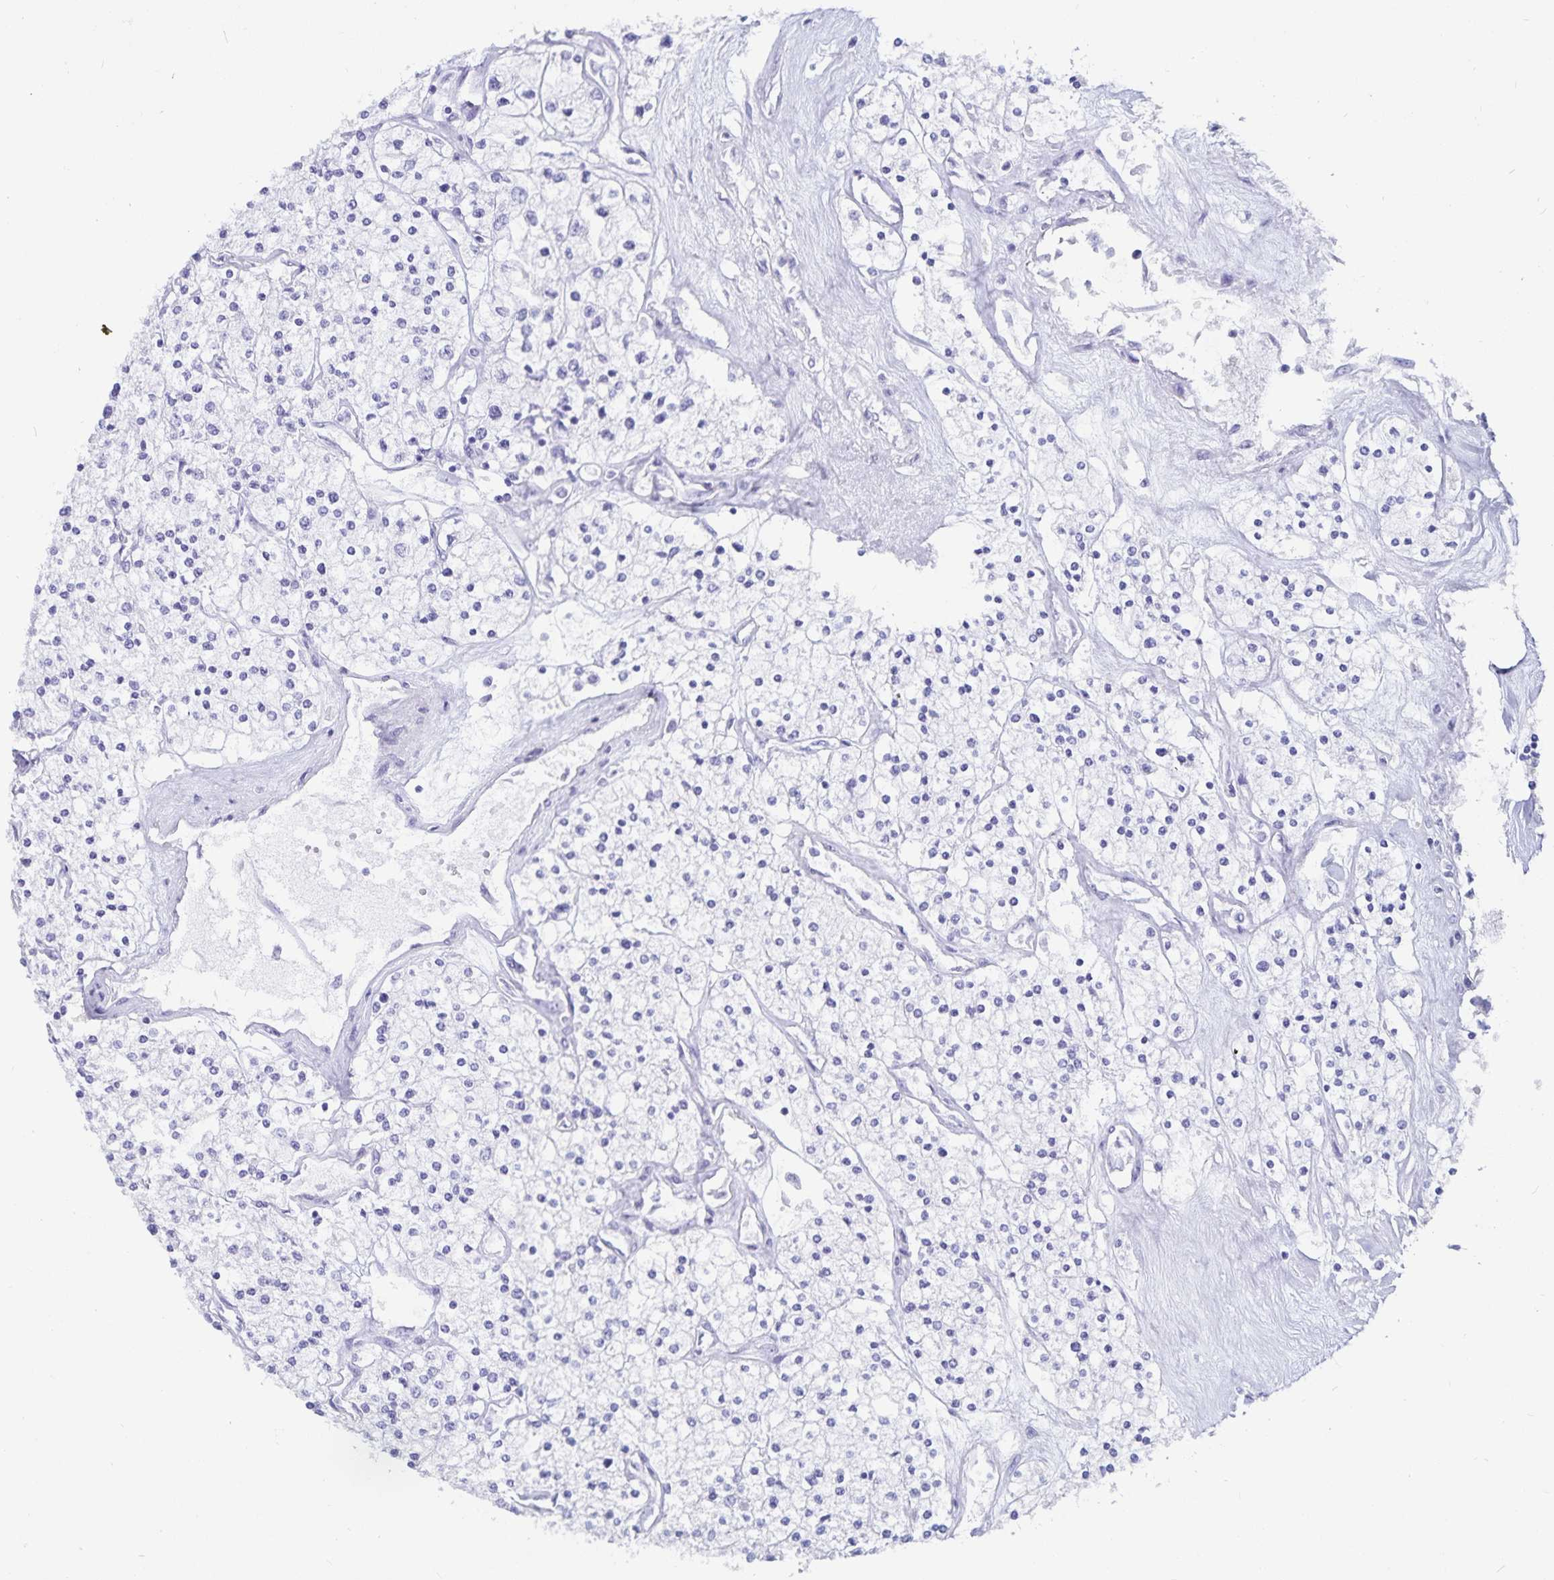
{"staining": {"intensity": "negative", "quantity": "none", "location": "none"}, "tissue": "renal cancer", "cell_type": "Tumor cells", "image_type": "cancer", "snomed": [{"axis": "morphology", "description": "Adenocarcinoma, NOS"}, {"axis": "topography", "description": "Kidney"}], "caption": "Immunohistochemistry of renal cancer demonstrates no positivity in tumor cells.", "gene": "GPR137", "patient": {"sex": "male", "age": 80}}